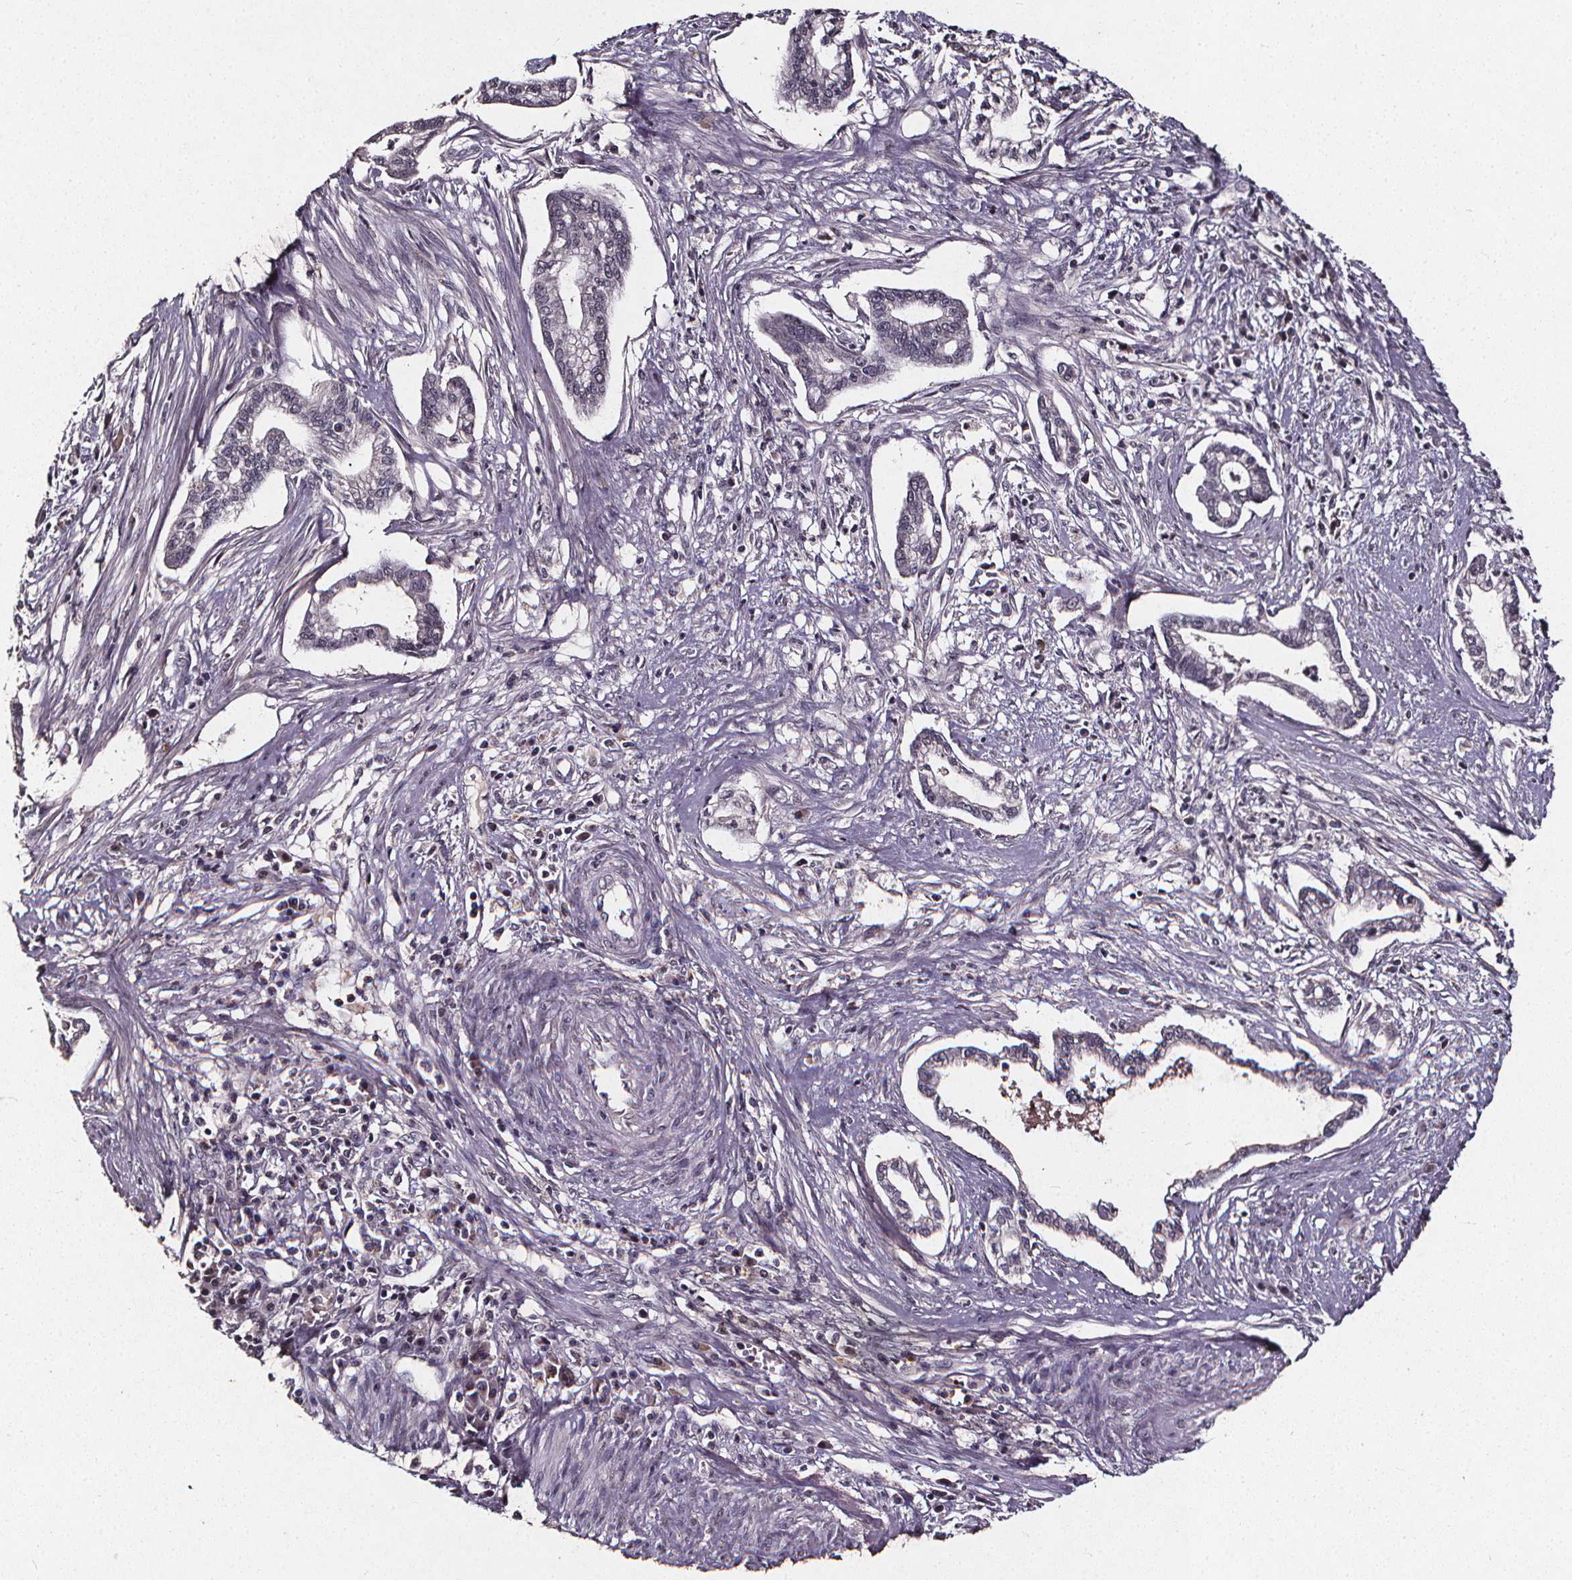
{"staining": {"intensity": "negative", "quantity": "none", "location": "none"}, "tissue": "cervical cancer", "cell_type": "Tumor cells", "image_type": "cancer", "snomed": [{"axis": "morphology", "description": "Adenocarcinoma, NOS"}, {"axis": "topography", "description": "Cervix"}], "caption": "DAB immunohistochemical staining of cervical cancer (adenocarcinoma) reveals no significant expression in tumor cells.", "gene": "SPAG8", "patient": {"sex": "female", "age": 62}}